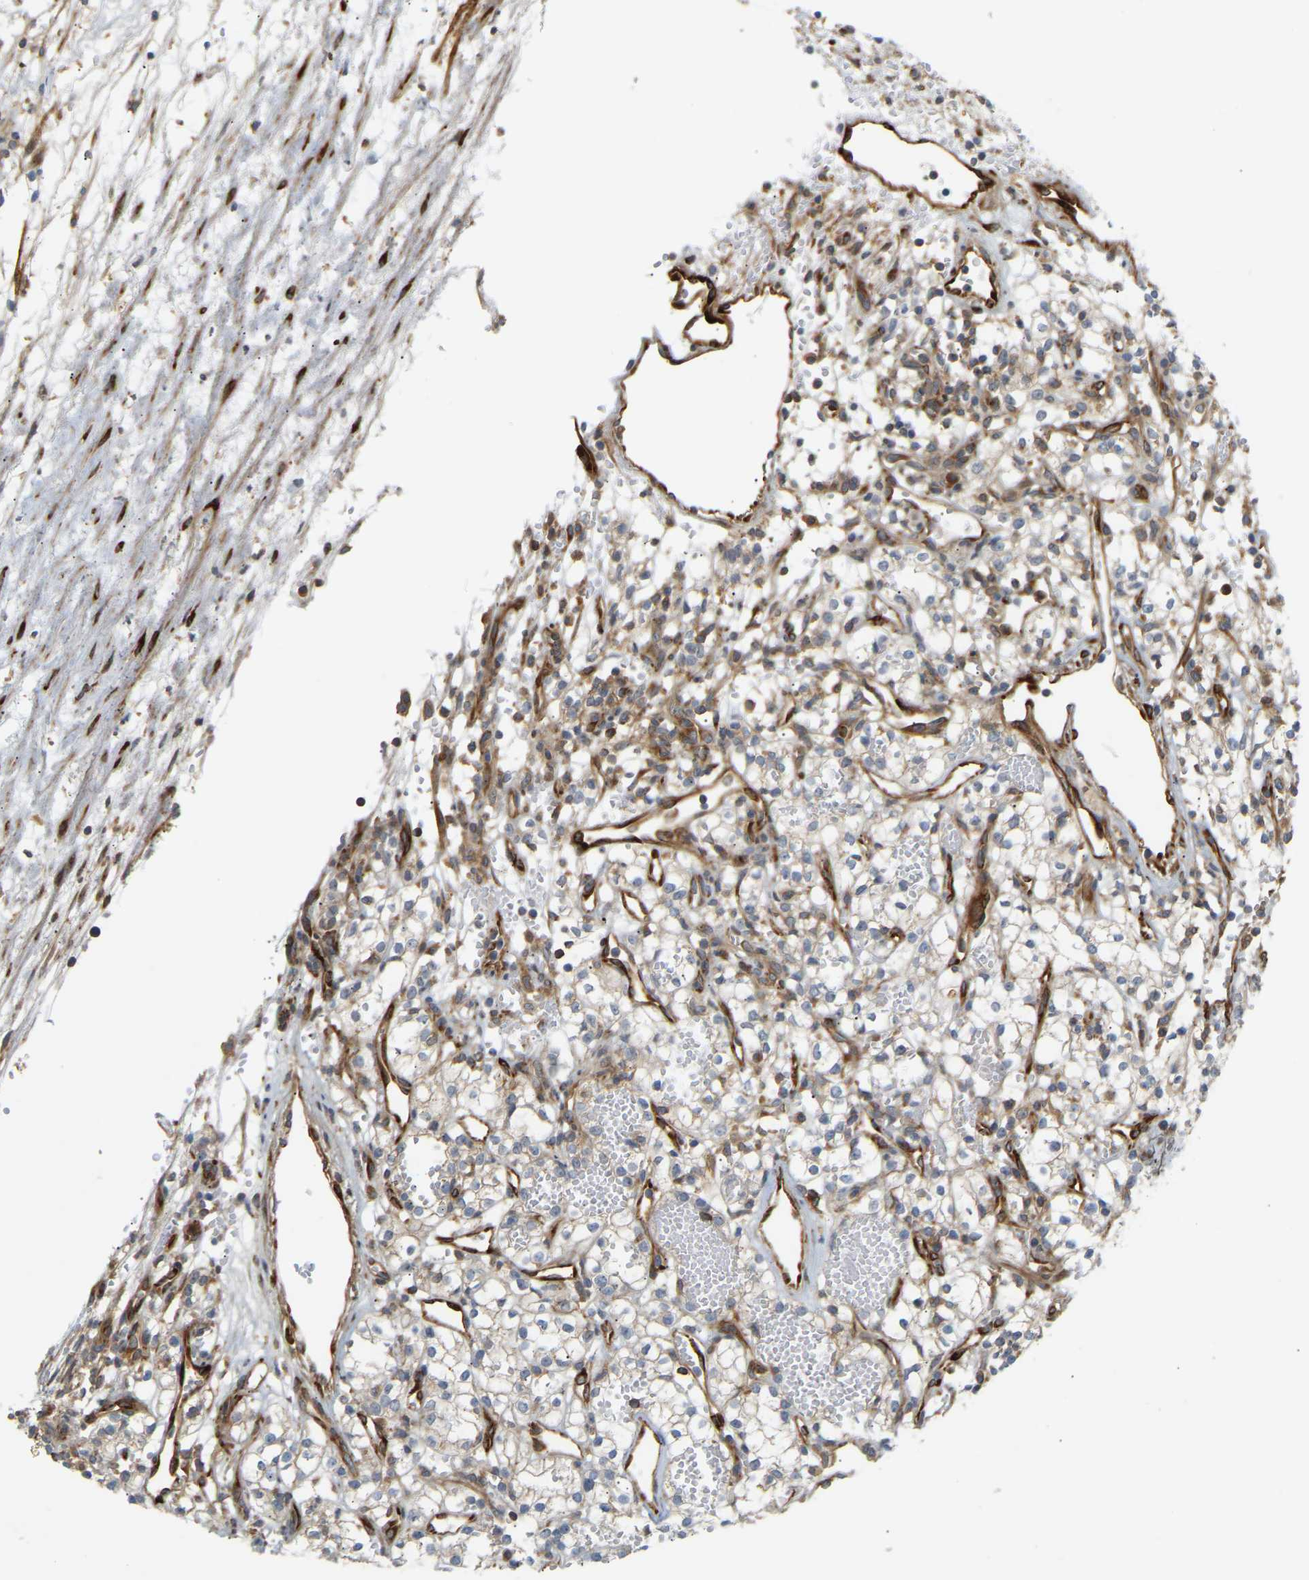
{"staining": {"intensity": "negative", "quantity": "none", "location": "none"}, "tissue": "renal cancer", "cell_type": "Tumor cells", "image_type": "cancer", "snomed": [{"axis": "morphology", "description": "Adenocarcinoma, NOS"}, {"axis": "topography", "description": "Kidney"}], "caption": "Tumor cells show no significant protein expression in renal adenocarcinoma.", "gene": "PLCG2", "patient": {"sex": "male", "age": 59}}